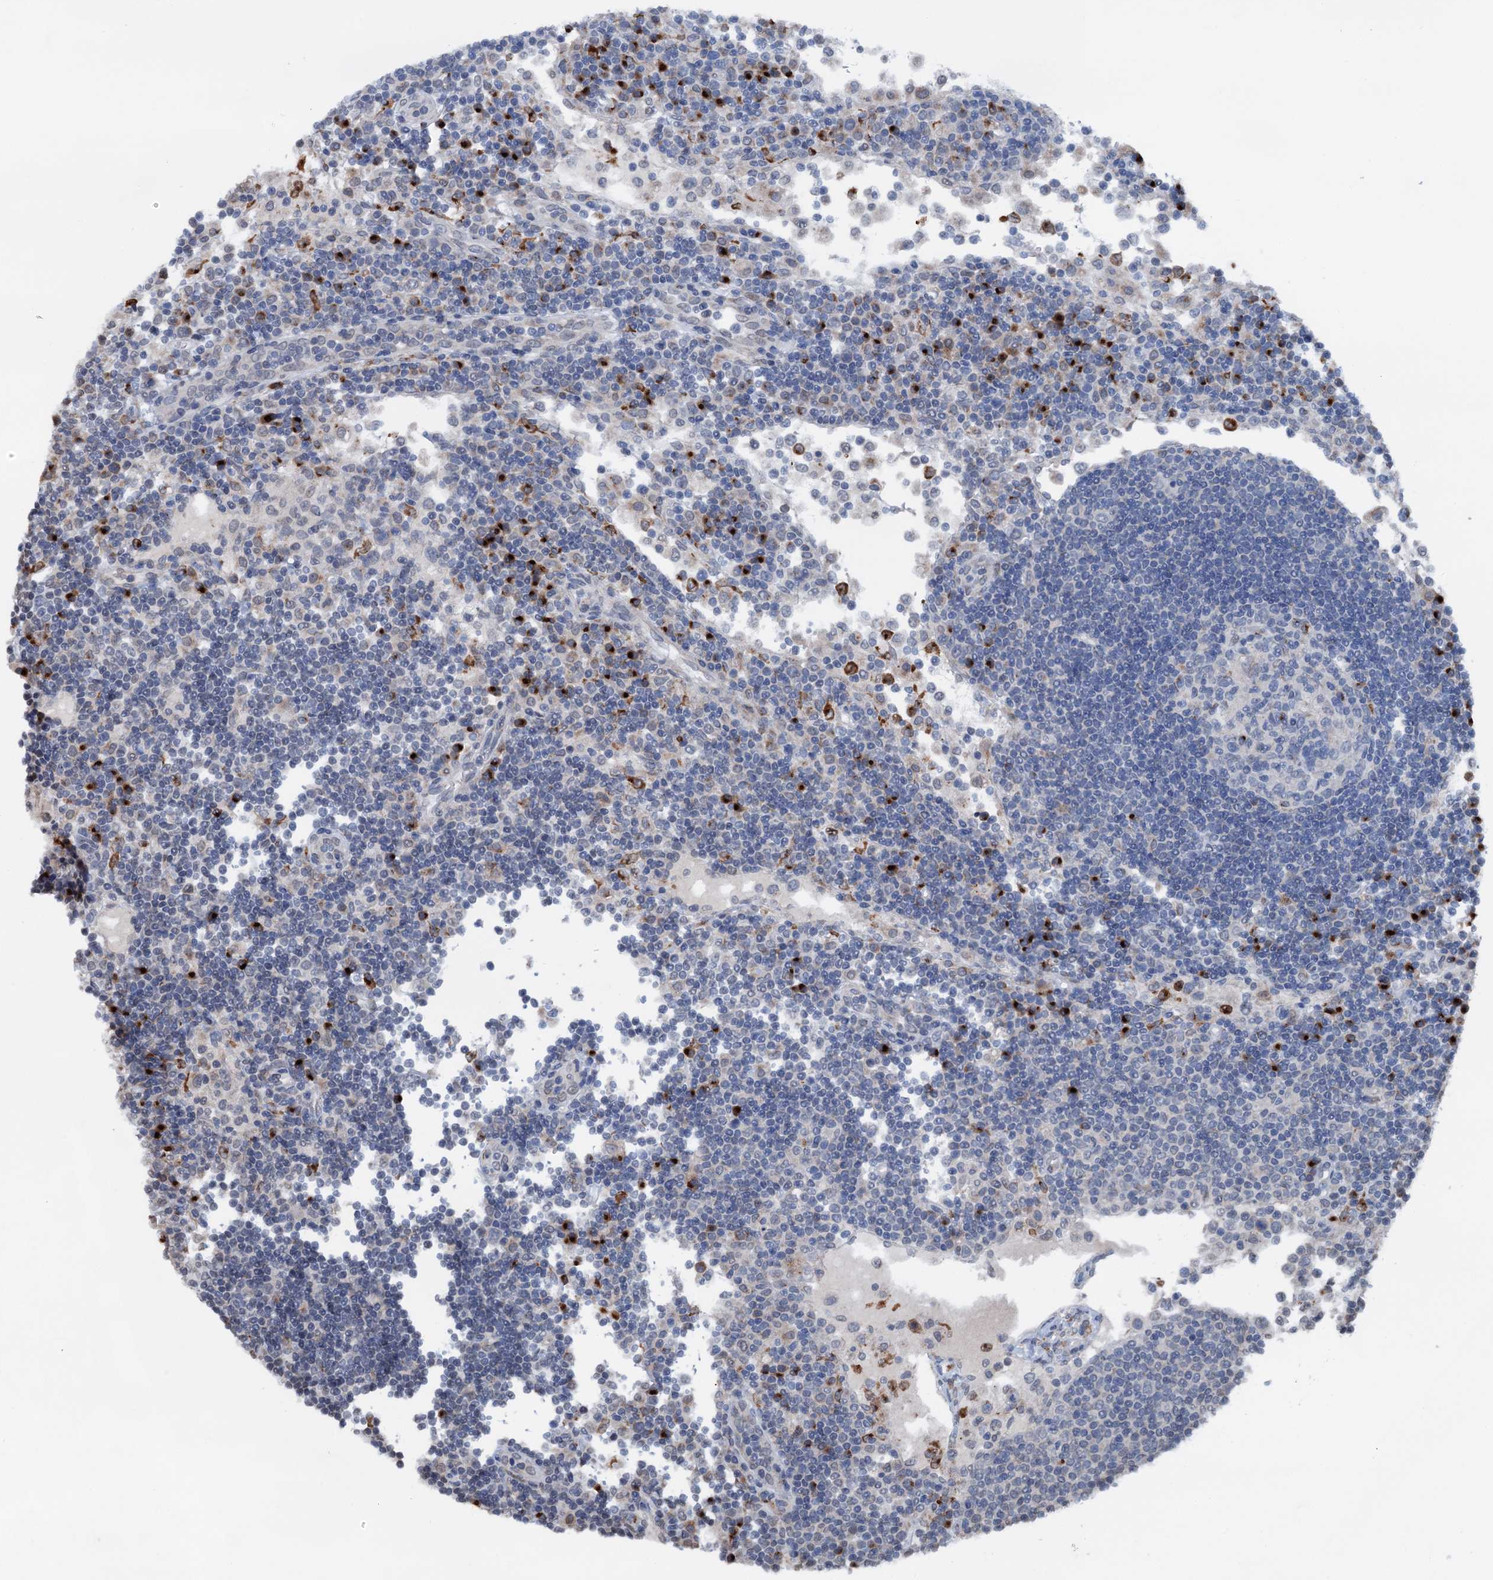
{"staining": {"intensity": "negative", "quantity": "none", "location": "none"}, "tissue": "lymph node", "cell_type": "Germinal center cells", "image_type": "normal", "snomed": [{"axis": "morphology", "description": "Normal tissue, NOS"}, {"axis": "topography", "description": "Lymph node"}], "caption": "Lymph node was stained to show a protein in brown. There is no significant staining in germinal center cells. (DAB (3,3'-diaminobenzidine) immunohistochemistry (IHC) with hematoxylin counter stain).", "gene": "SHLD1", "patient": {"sex": "female", "age": 53}}